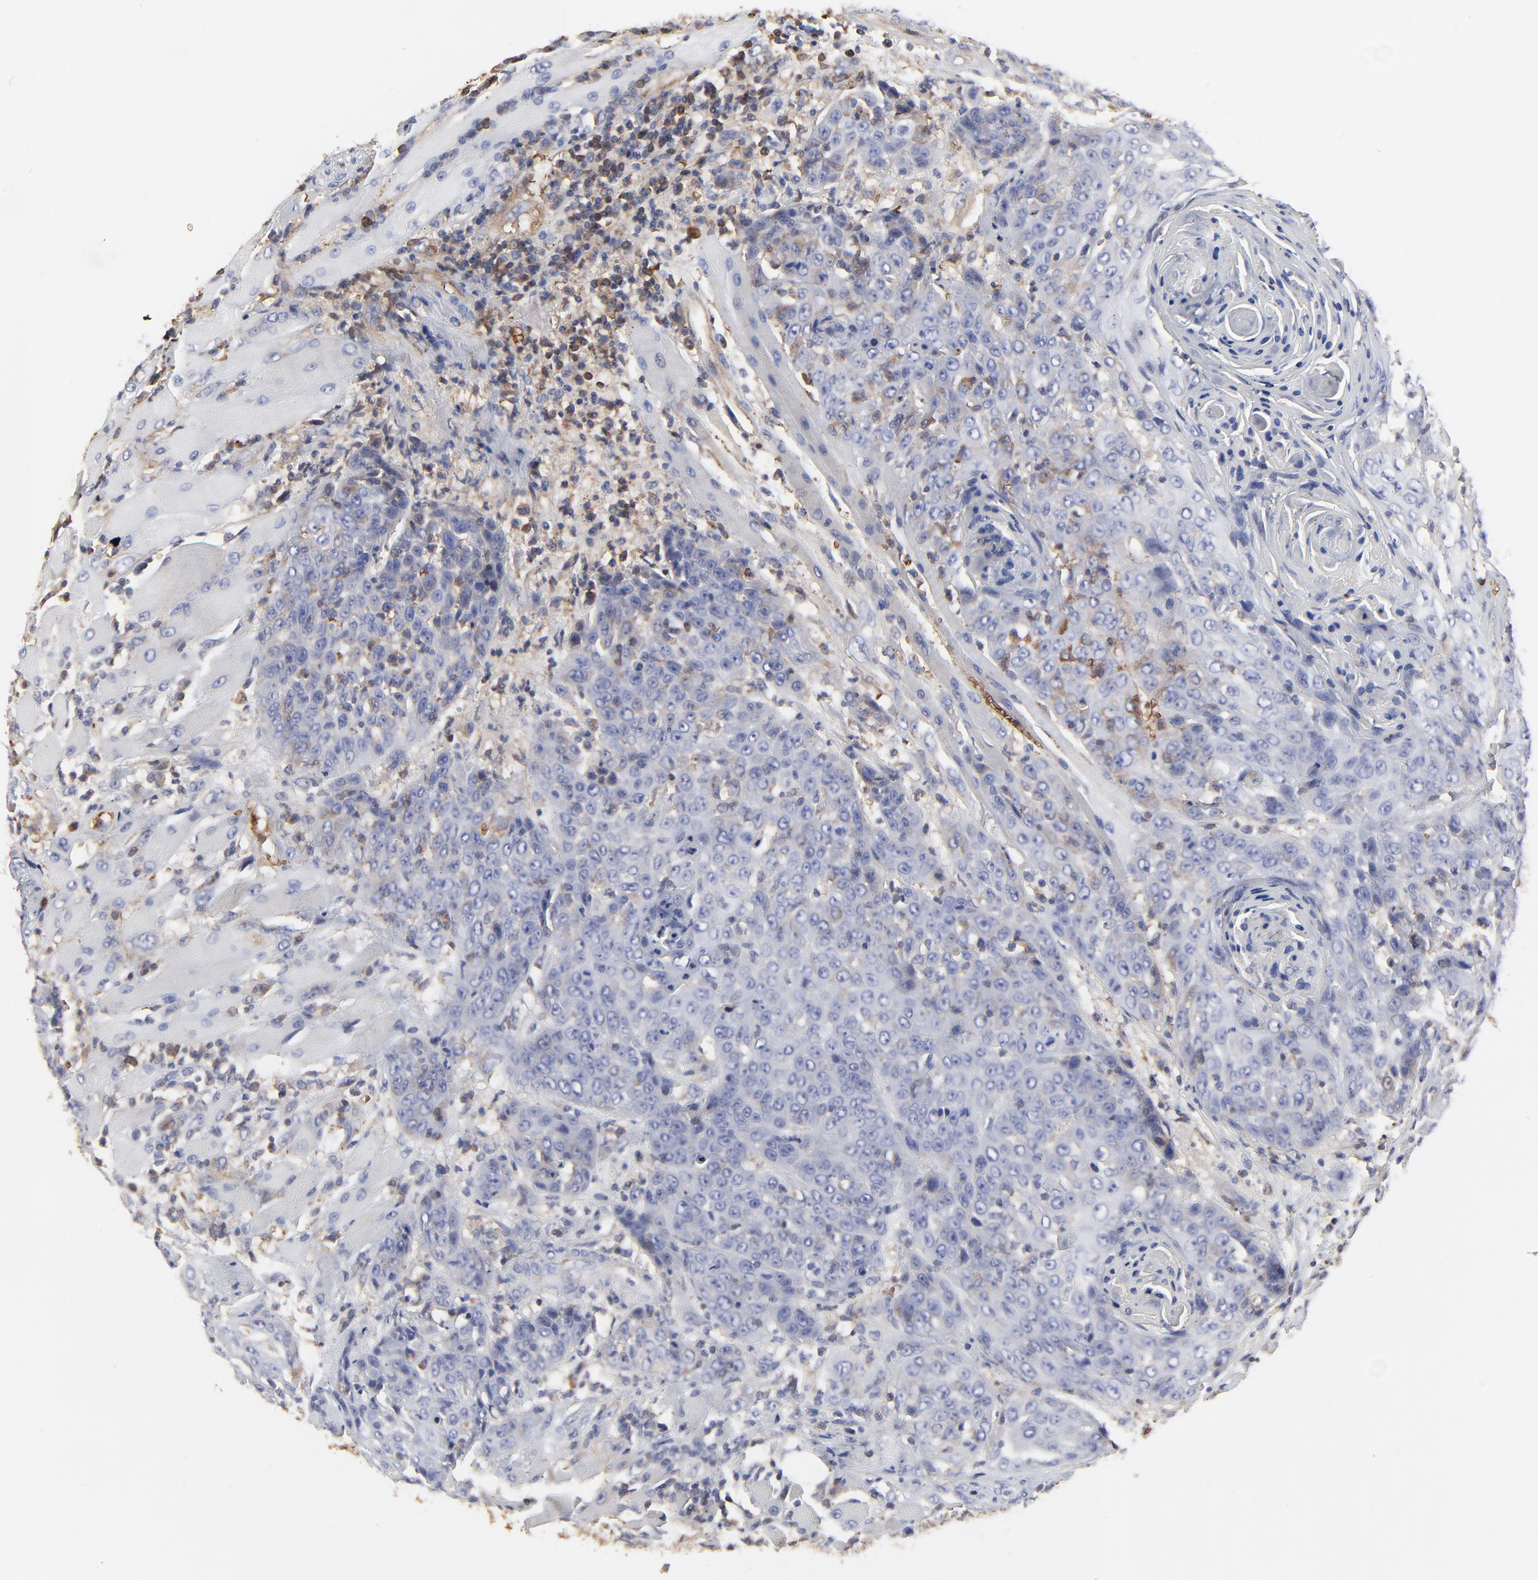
{"staining": {"intensity": "negative", "quantity": "none", "location": "none"}, "tissue": "head and neck cancer", "cell_type": "Tumor cells", "image_type": "cancer", "snomed": [{"axis": "morphology", "description": "Squamous cell carcinoma, NOS"}, {"axis": "topography", "description": "Head-Neck"}], "caption": "Tumor cells are negative for protein expression in human head and neck cancer (squamous cell carcinoma).", "gene": "PAG1", "patient": {"sex": "female", "age": 84}}